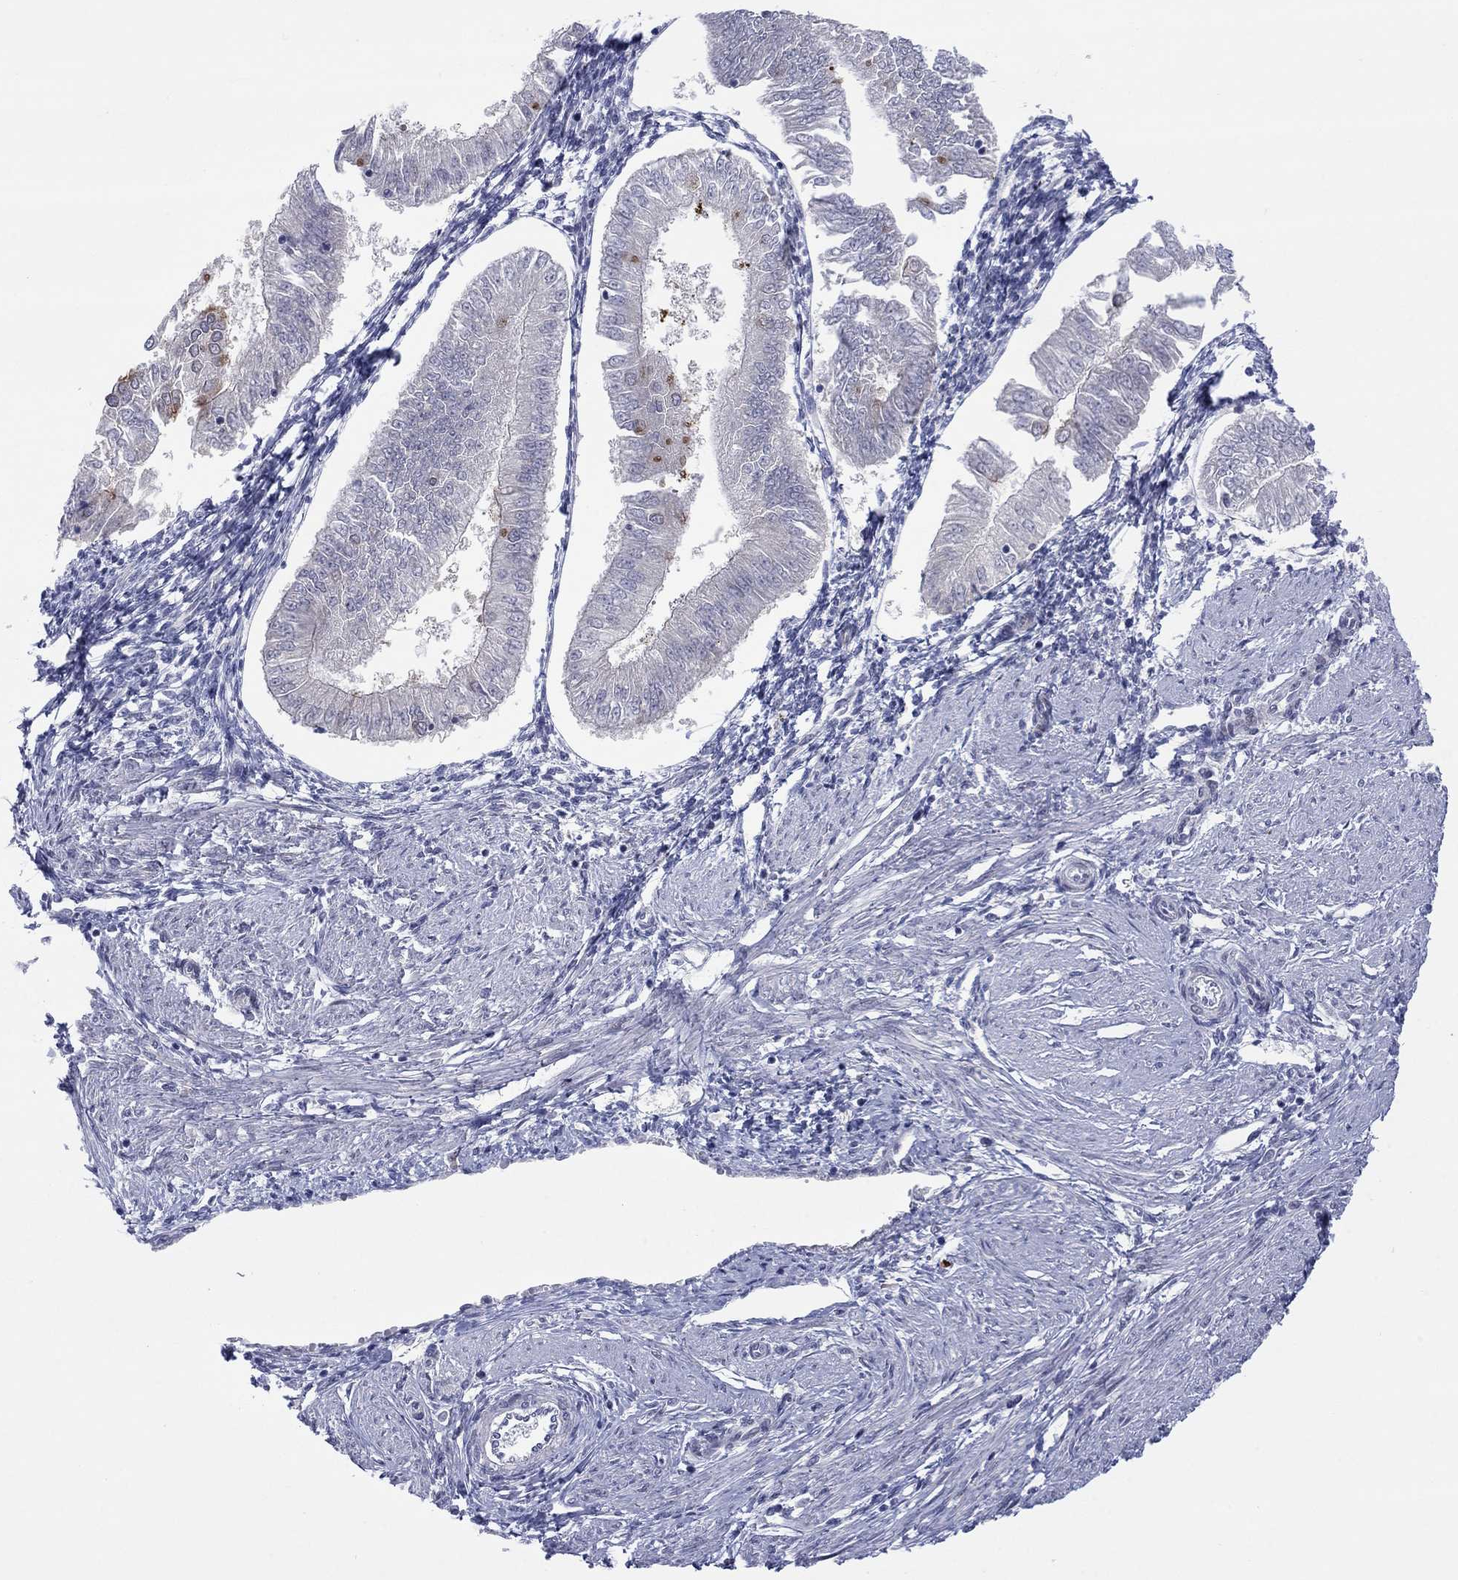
{"staining": {"intensity": "moderate", "quantity": "<25%", "location": "cytoplasmic/membranous"}, "tissue": "endometrial cancer", "cell_type": "Tumor cells", "image_type": "cancer", "snomed": [{"axis": "morphology", "description": "Adenocarcinoma, NOS"}, {"axis": "topography", "description": "Endometrium"}], "caption": "Immunohistochemical staining of endometrial cancer reveals moderate cytoplasmic/membranous protein staining in approximately <25% of tumor cells. Using DAB (brown) and hematoxylin (blue) stains, captured at high magnification using brightfield microscopy.", "gene": "TTC21B", "patient": {"sex": "female", "age": 53}}